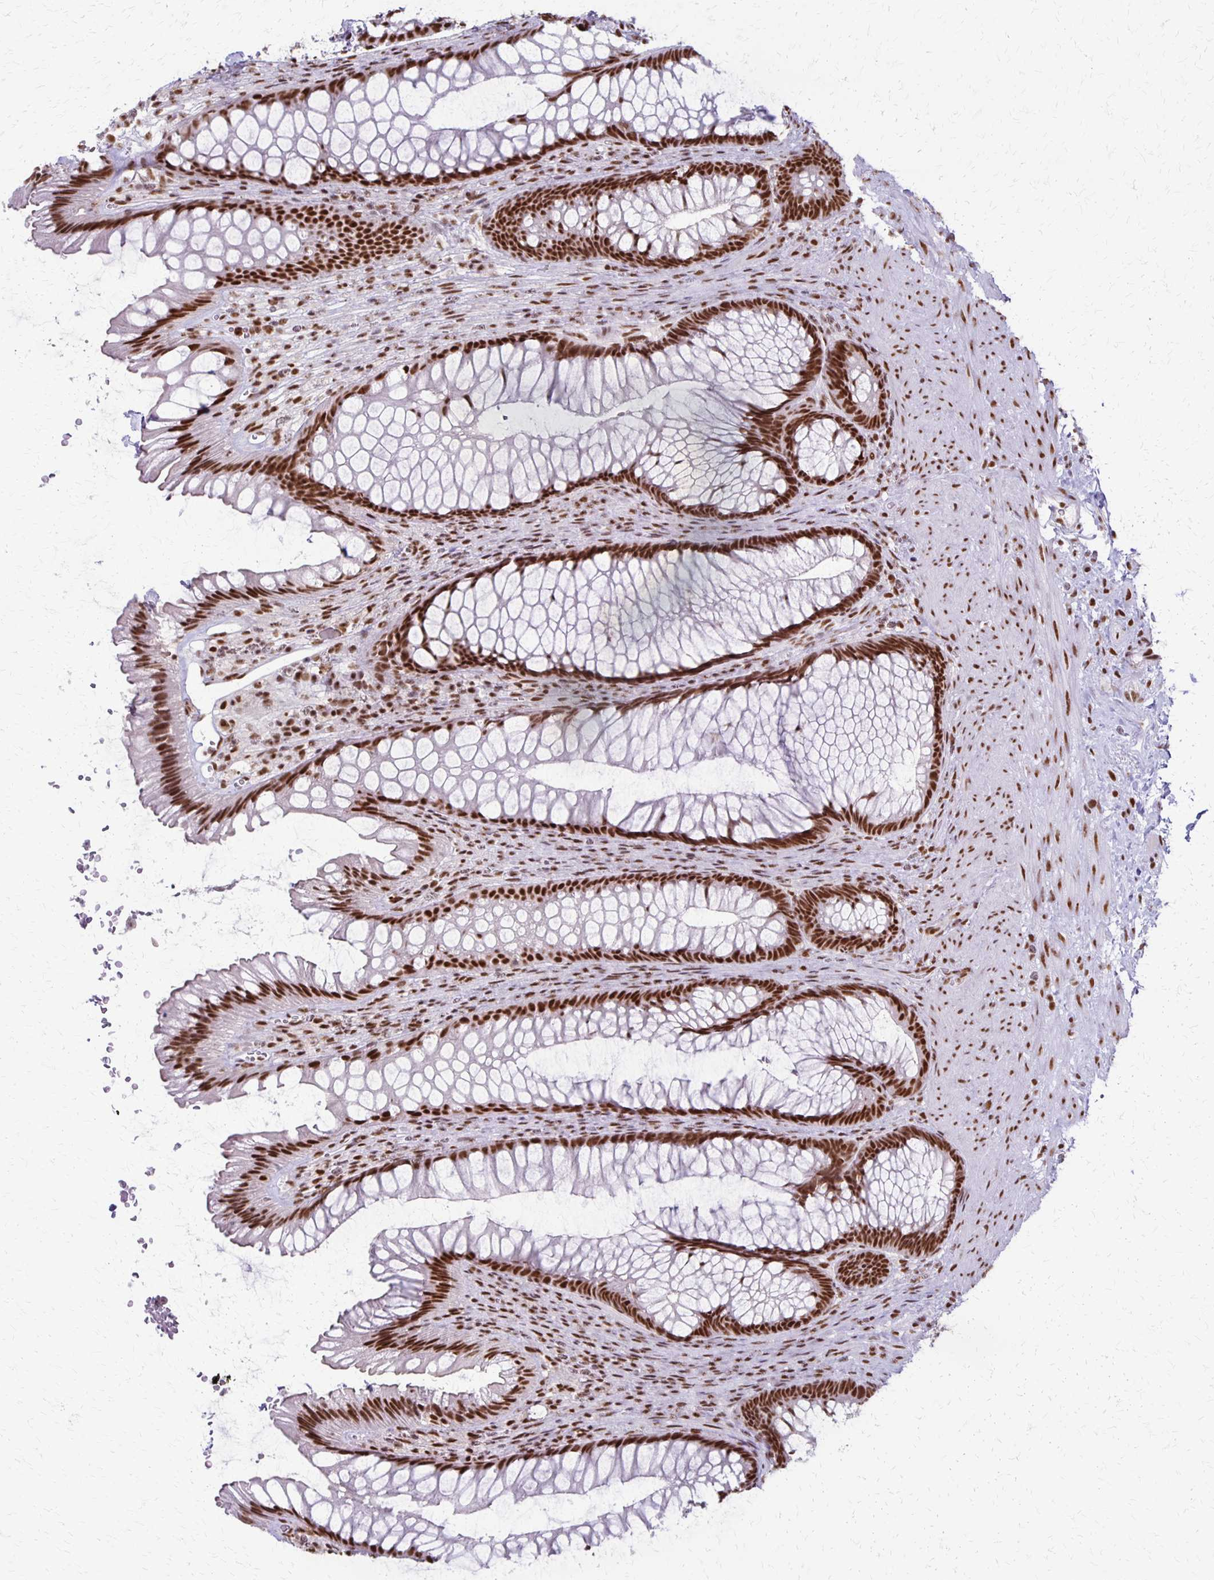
{"staining": {"intensity": "strong", "quantity": ">75%", "location": "nuclear"}, "tissue": "rectum", "cell_type": "Glandular cells", "image_type": "normal", "snomed": [{"axis": "morphology", "description": "Normal tissue, NOS"}, {"axis": "topography", "description": "Rectum"}], "caption": "This photomicrograph shows unremarkable rectum stained with IHC to label a protein in brown. The nuclear of glandular cells show strong positivity for the protein. Nuclei are counter-stained blue.", "gene": "XRCC6", "patient": {"sex": "male", "age": 53}}